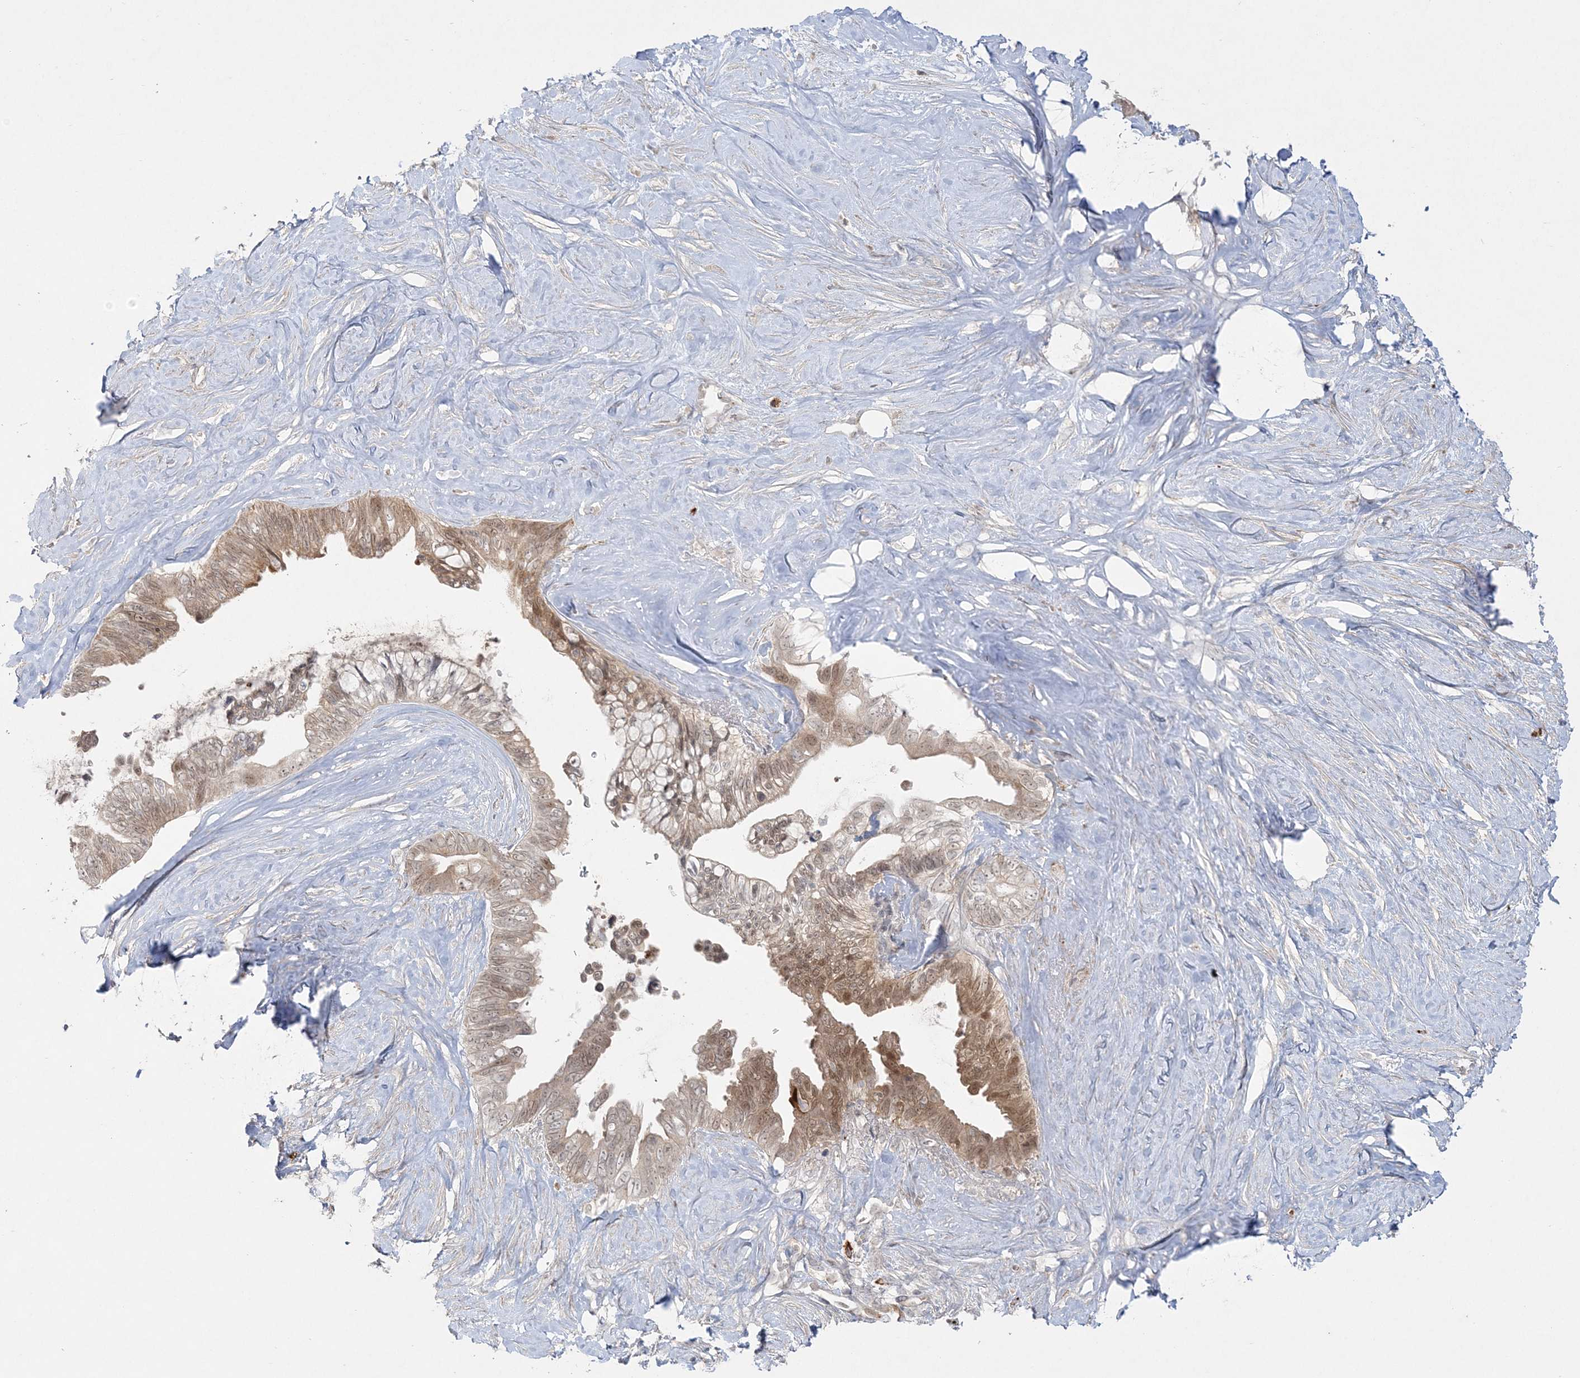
{"staining": {"intensity": "moderate", "quantity": ">75%", "location": "cytoplasmic/membranous,nuclear"}, "tissue": "pancreatic cancer", "cell_type": "Tumor cells", "image_type": "cancer", "snomed": [{"axis": "morphology", "description": "Adenocarcinoma, NOS"}, {"axis": "topography", "description": "Pancreas"}], "caption": "The immunohistochemical stain shows moderate cytoplasmic/membranous and nuclear positivity in tumor cells of adenocarcinoma (pancreatic) tissue.", "gene": "INPP1", "patient": {"sex": "female", "age": 72}}